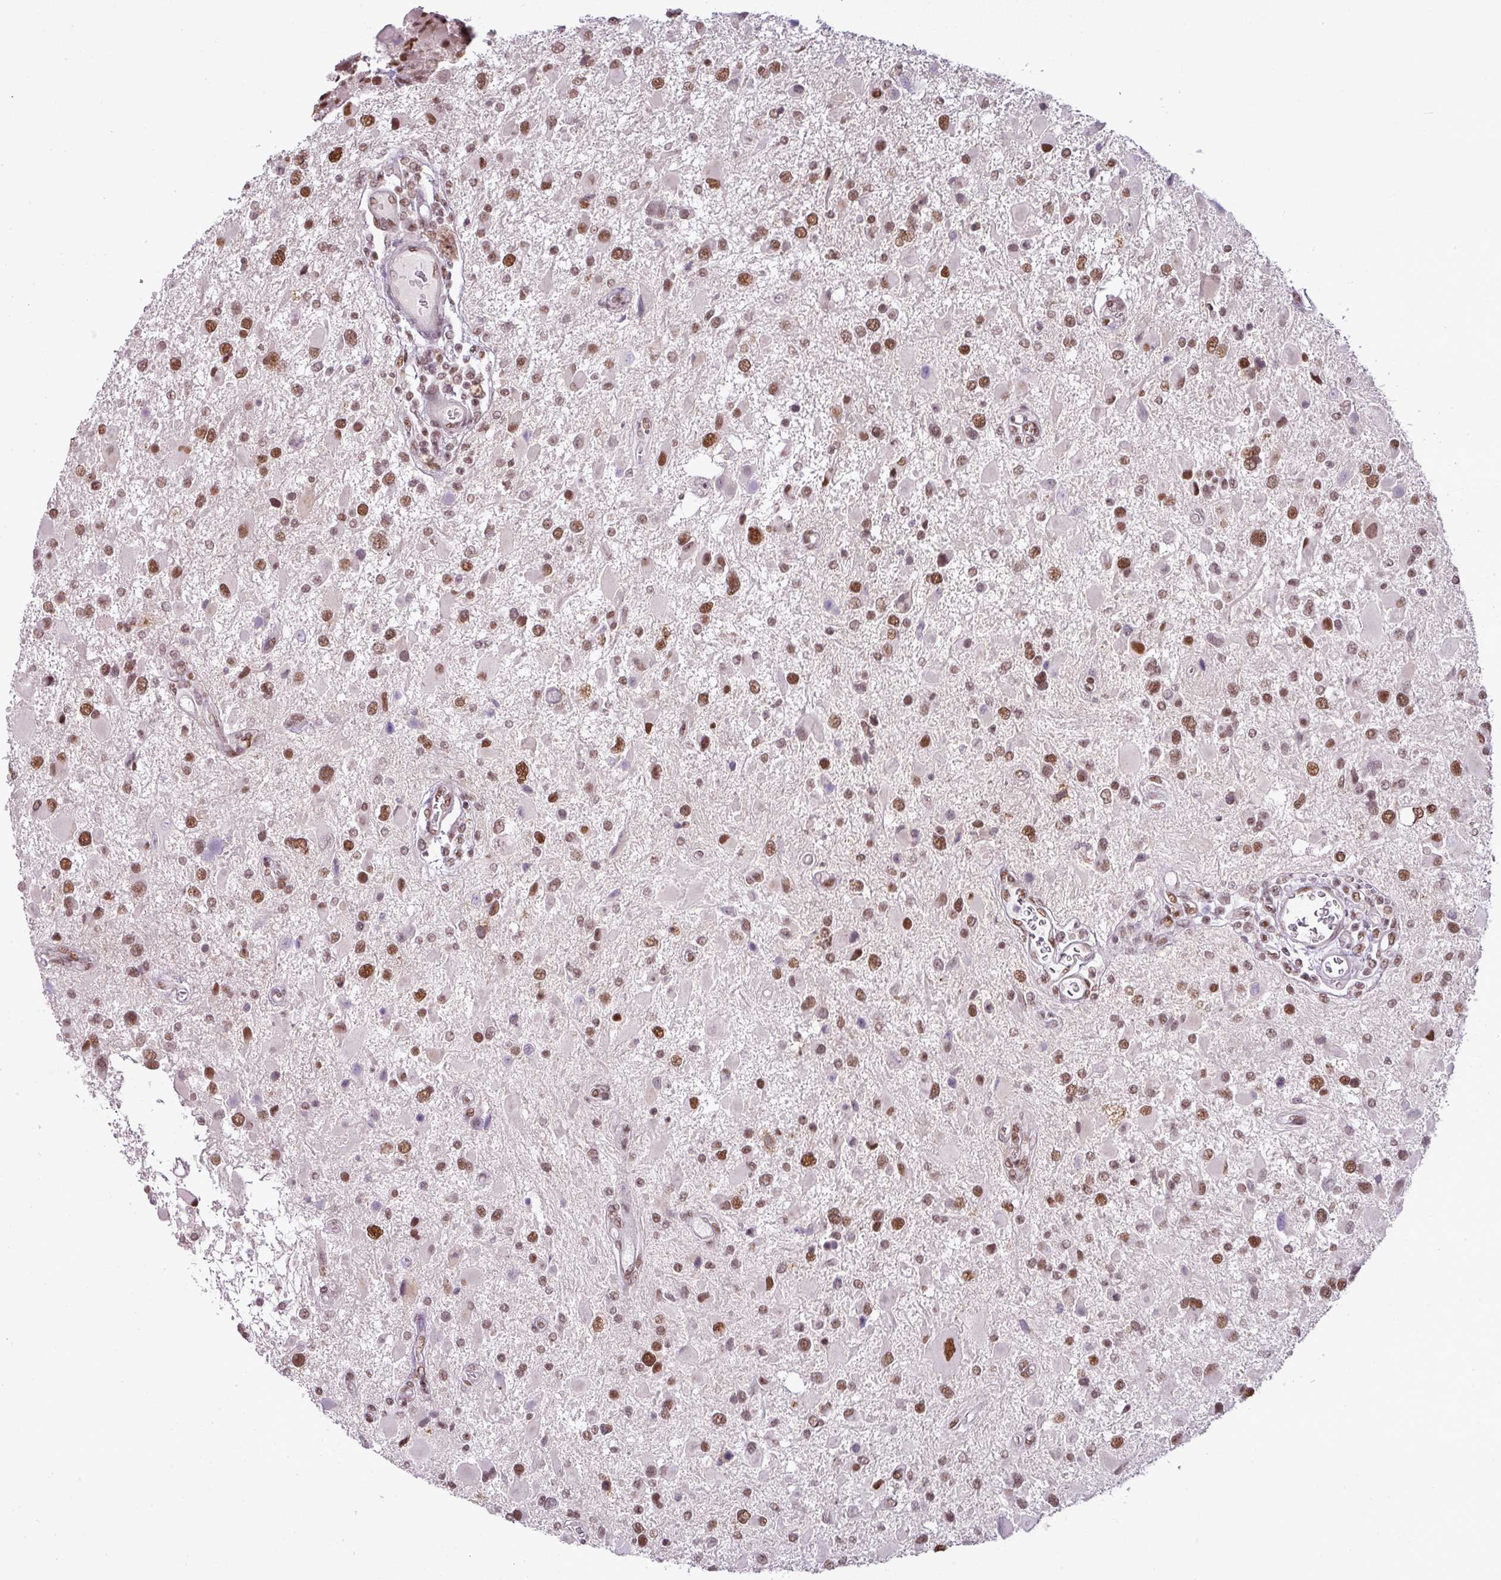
{"staining": {"intensity": "moderate", "quantity": ">75%", "location": "nuclear"}, "tissue": "glioma", "cell_type": "Tumor cells", "image_type": "cancer", "snomed": [{"axis": "morphology", "description": "Glioma, malignant, High grade"}, {"axis": "topography", "description": "Brain"}], "caption": "Brown immunohistochemical staining in human malignant glioma (high-grade) exhibits moderate nuclear staining in about >75% of tumor cells. (Brightfield microscopy of DAB IHC at high magnification).", "gene": "PGAP4", "patient": {"sex": "male", "age": 53}}